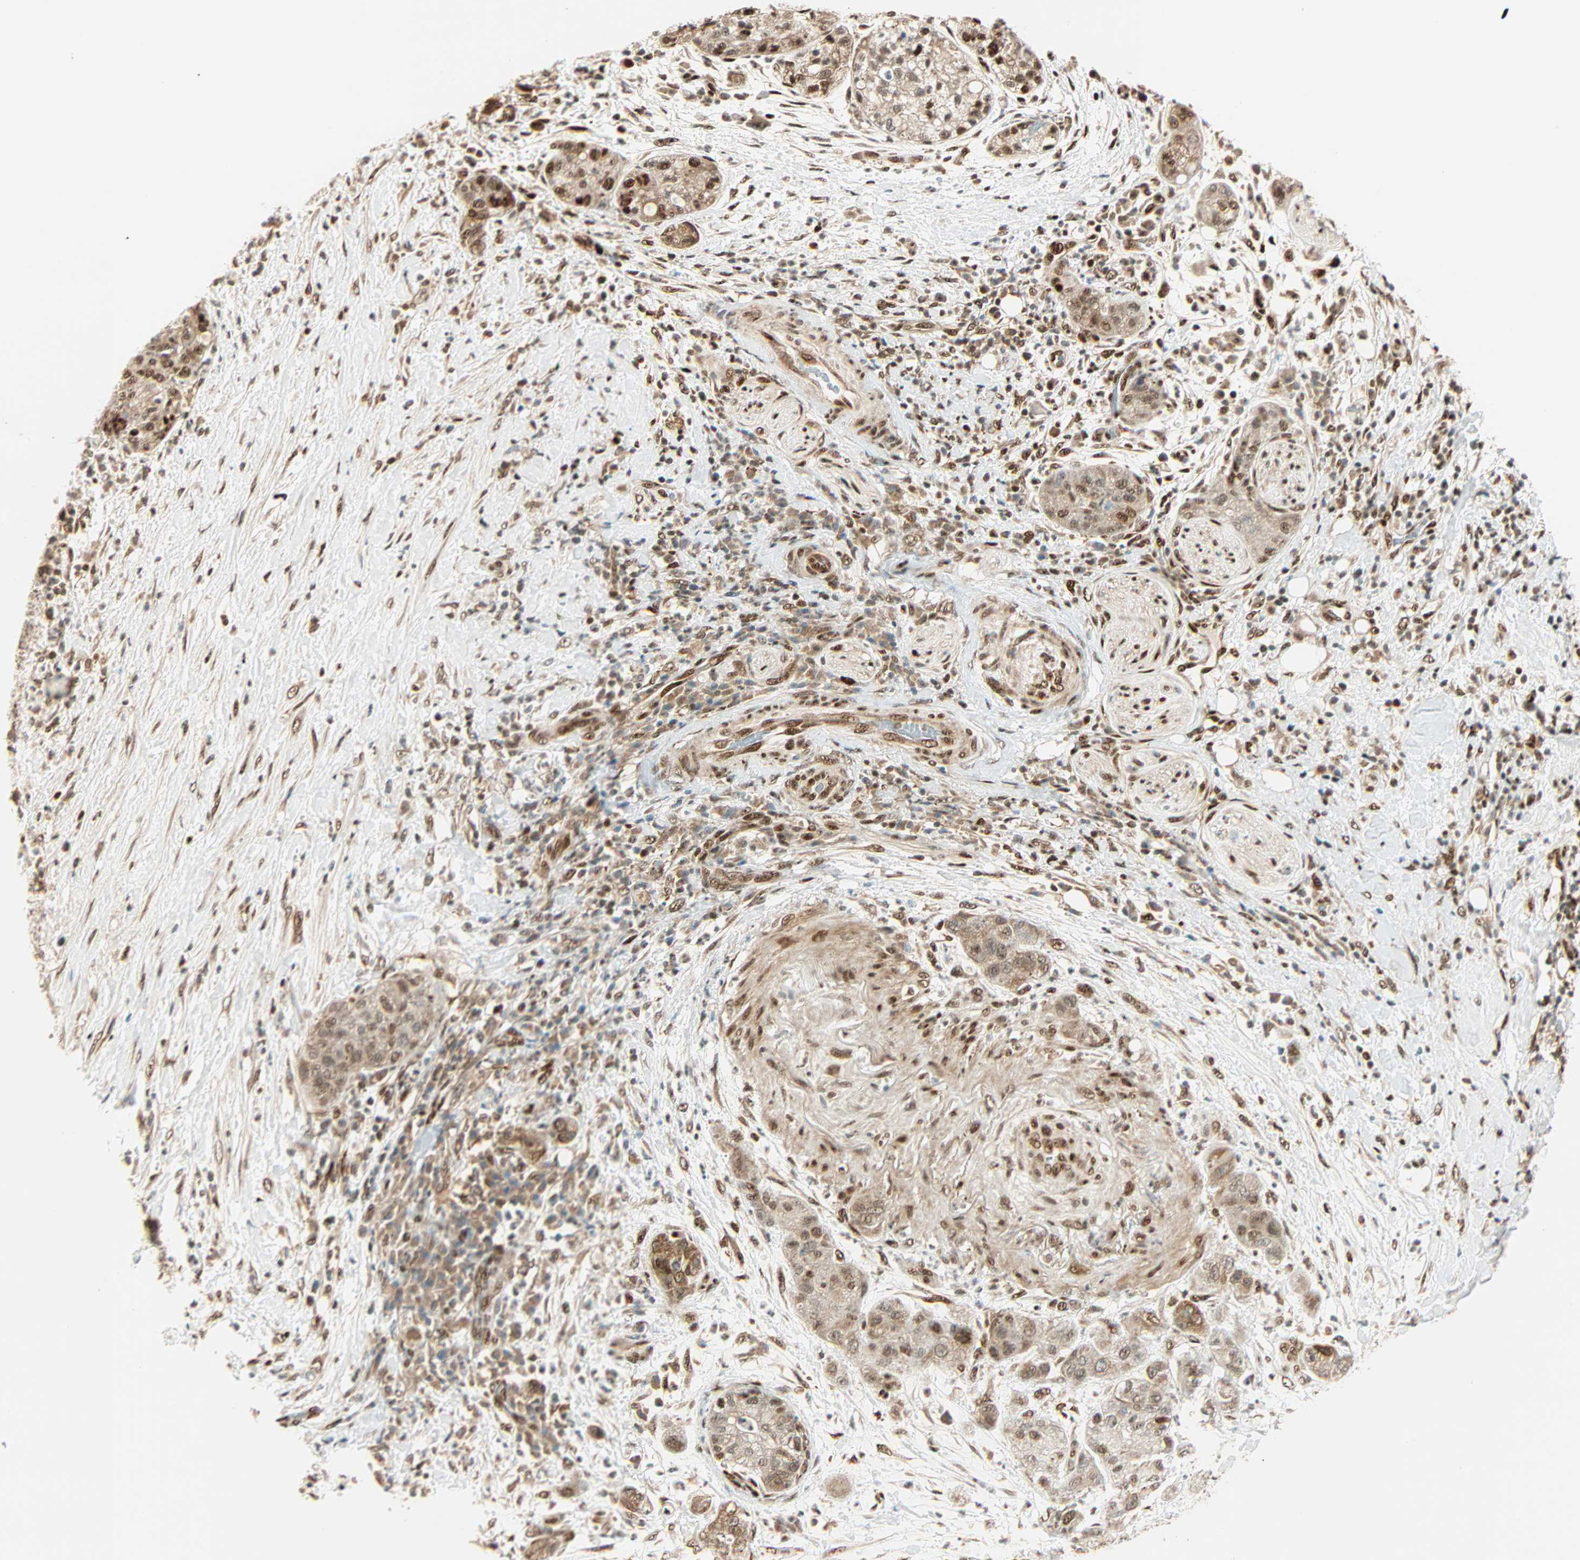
{"staining": {"intensity": "moderate", "quantity": ">75%", "location": "cytoplasmic/membranous,nuclear"}, "tissue": "pancreatic cancer", "cell_type": "Tumor cells", "image_type": "cancer", "snomed": [{"axis": "morphology", "description": "Adenocarcinoma, NOS"}, {"axis": "topography", "description": "Pancreas"}], "caption": "A micrograph showing moderate cytoplasmic/membranous and nuclear expression in about >75% of tumor cells in adenocarcinoma (pancreatic), as visualized by brown immunohistochemical staining.", "gene": "PNPLA6", "patient": {"sex": "female", "age": 78}}